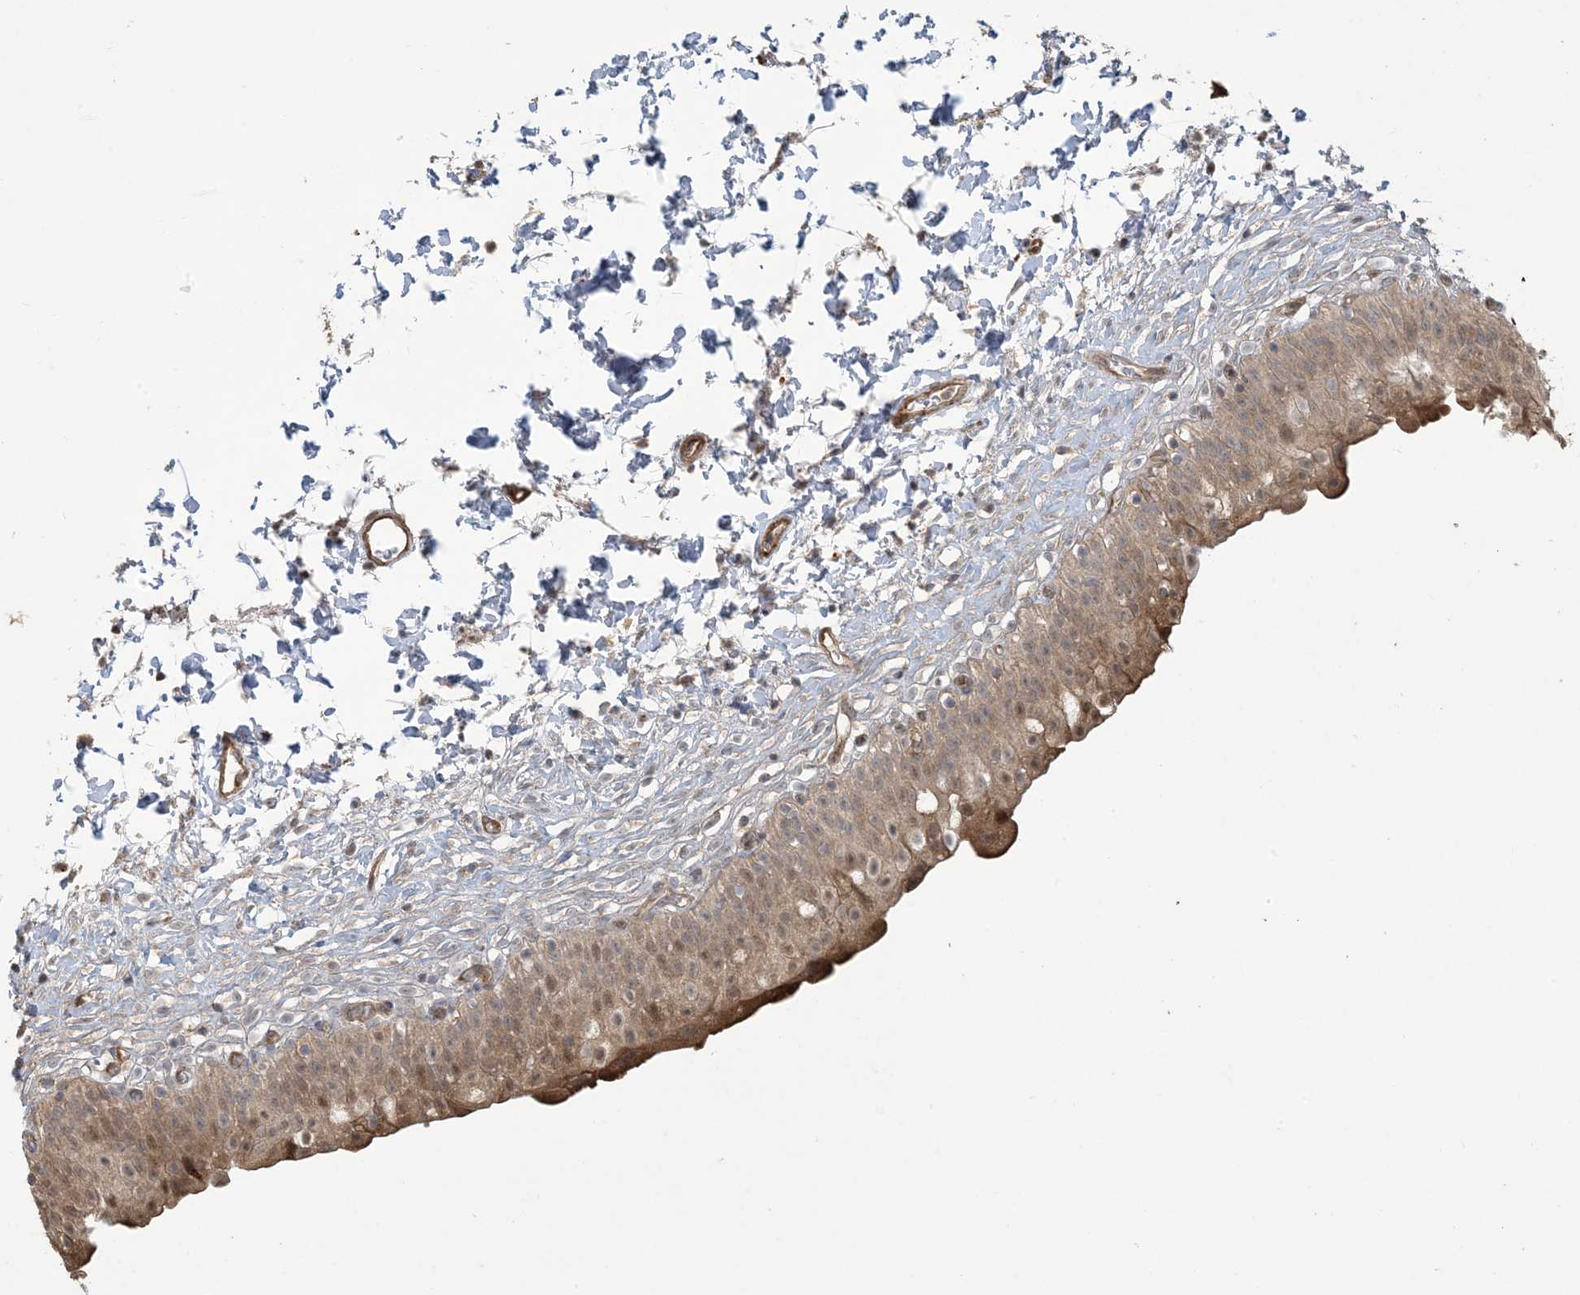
{"staining": {"intensity": "moderate", "quantity": "25%-75%", "location": "cytoplasmic/membranous"}, "tissue": "urinary bladder", "cell_type": "Urothelial cells", "image_type": "normal", "snomed": [{"axis": "morphology", "description": "Normal tissue, NOS"}, {"axis": "topography", "description": "Urinary bladder"}], "caption": "This image shows immunohistochemistry (IHC) staining of unremarkable human urinary bladder, with medium moderate cytoplasmic/membranous expression in about 25%-75% of urothelial cells.", "gene": "KLHL18", "patient": {"sex": "male", "age": 55}}